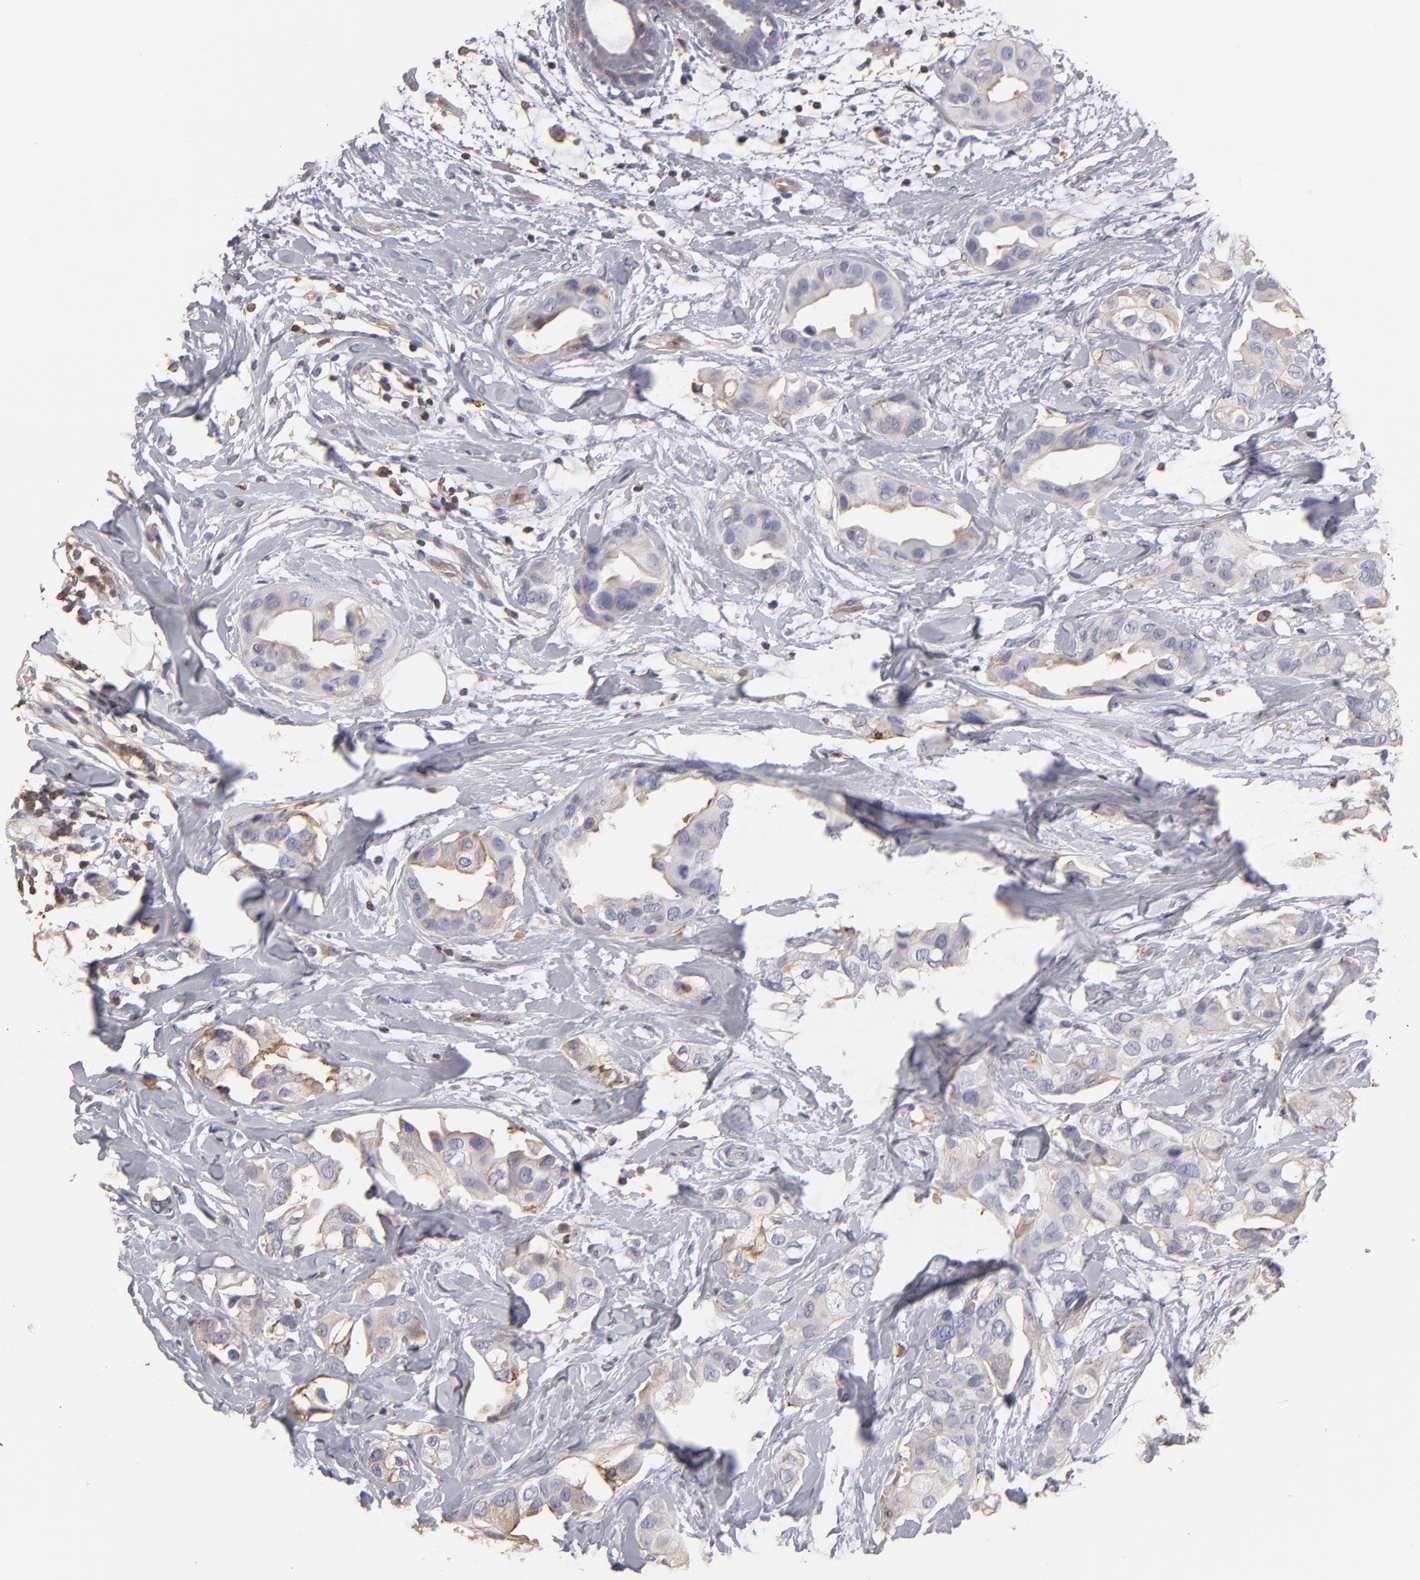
{"staining": {"intensity": "weak", "quantity": "<25%", "location": "cytoplasmic/membranous"}, "tissue": "breast cancer", "cell_type": "Tumor cells", "image_type": "cancer", "snomed": [{"axis": "morphology", "description": "Duct carcinoma"}, {"axis": "topography", "description": "Breast"}], "caption": "IHC photomicrograph of breast cancer stained for a protein (brown), which shows no staining in tumor cells.", "gene": "ABCB1", "patient": {"sex": "female", "age": 40}}